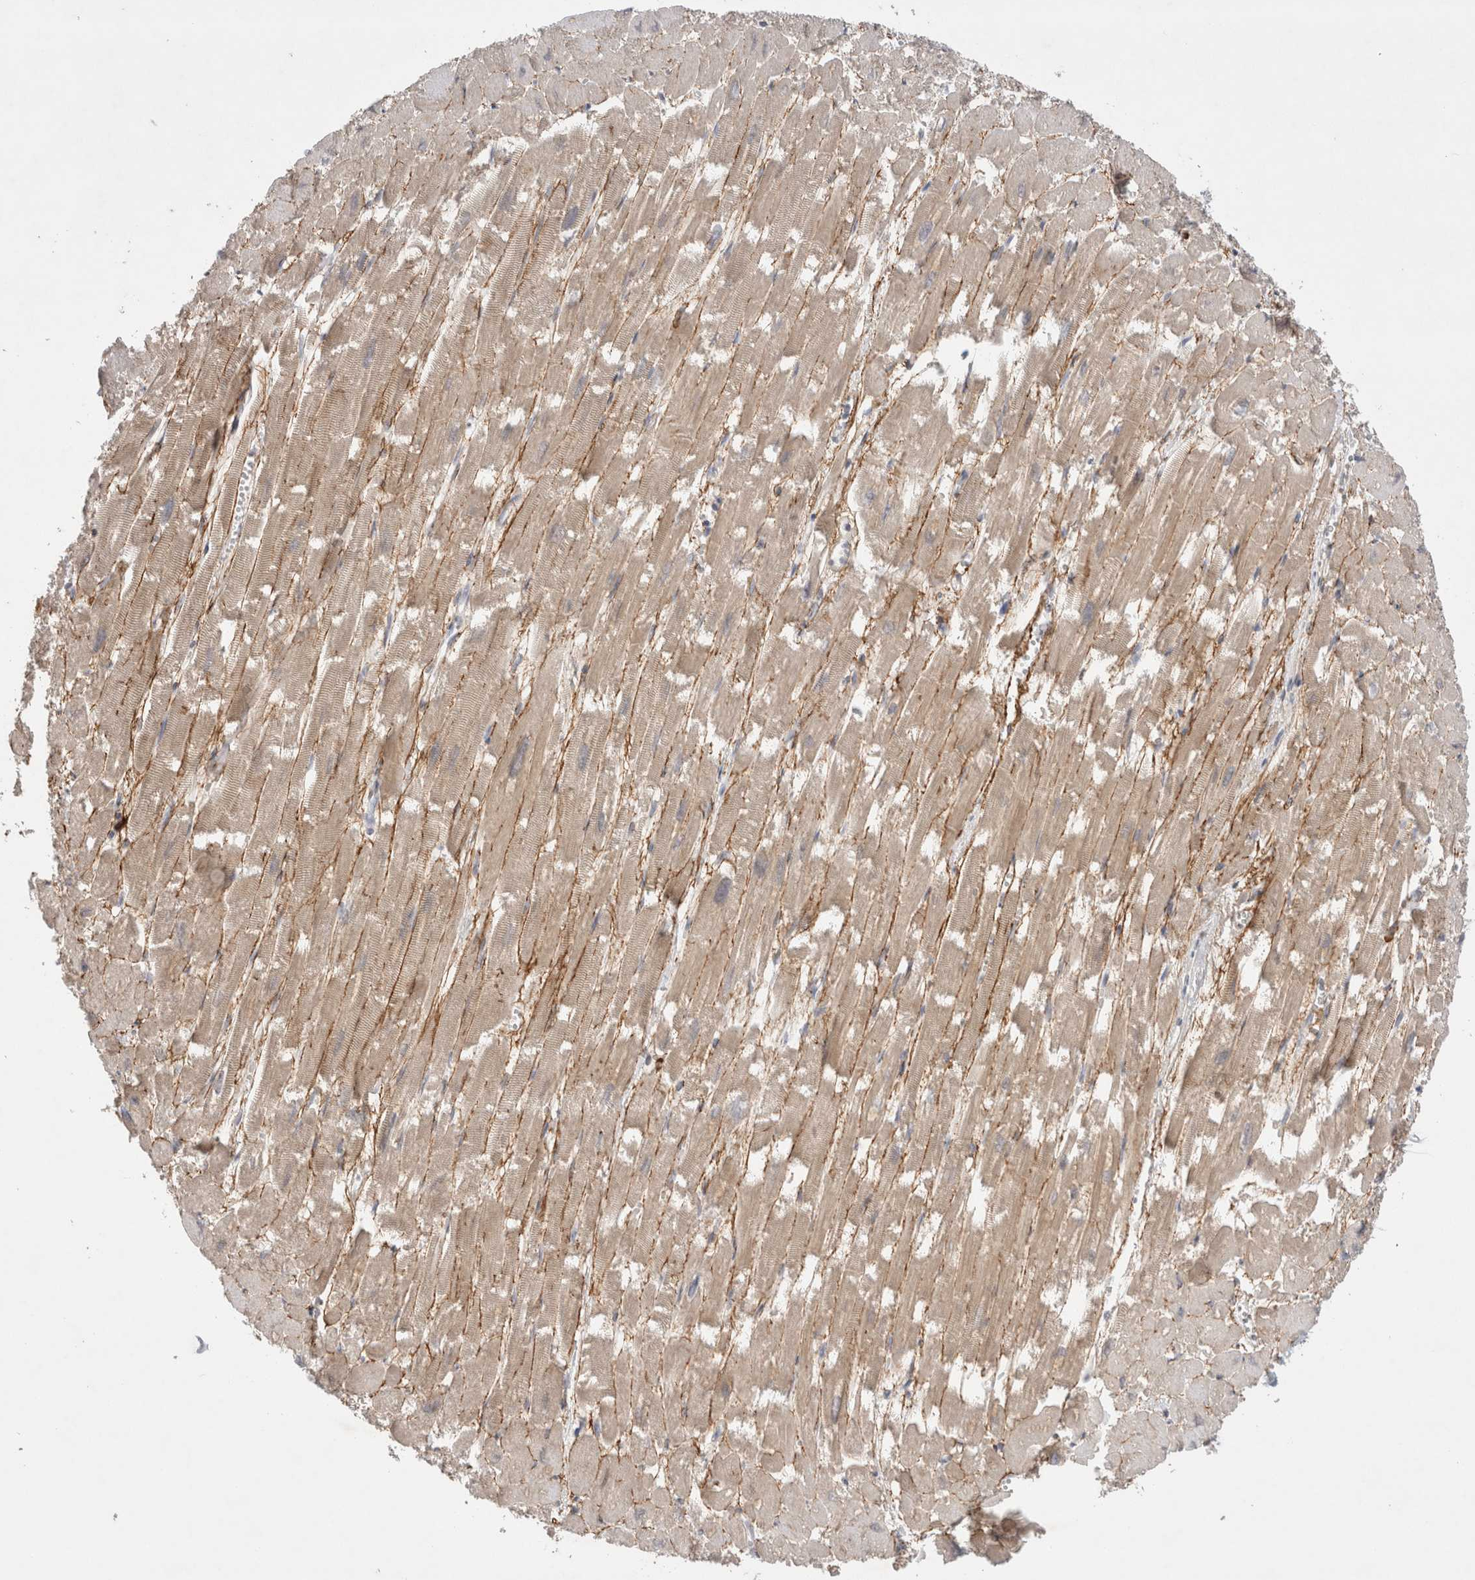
{"staining": {"intensity": "weak", "quantity": "25%-75%", "location": "cytoplasmic/membranous"}, "tissue": "heart muscle", "cell_type": "Cardiomyocytes", "image_type": "normal", "snomed": [{"axis": "morphology", "description": "Normal tissue, NOS"}, {"axis": "topography", "description": "Heart"}], "caption": "Brown immunohistochemical staining in benign heart muscle demonstrates weak cytoplasmic/membranous expression in about 25%-75% of cardiomyocytes.", "gene": "GSDMB", "patient": {"sex": "male", "age": 54}}